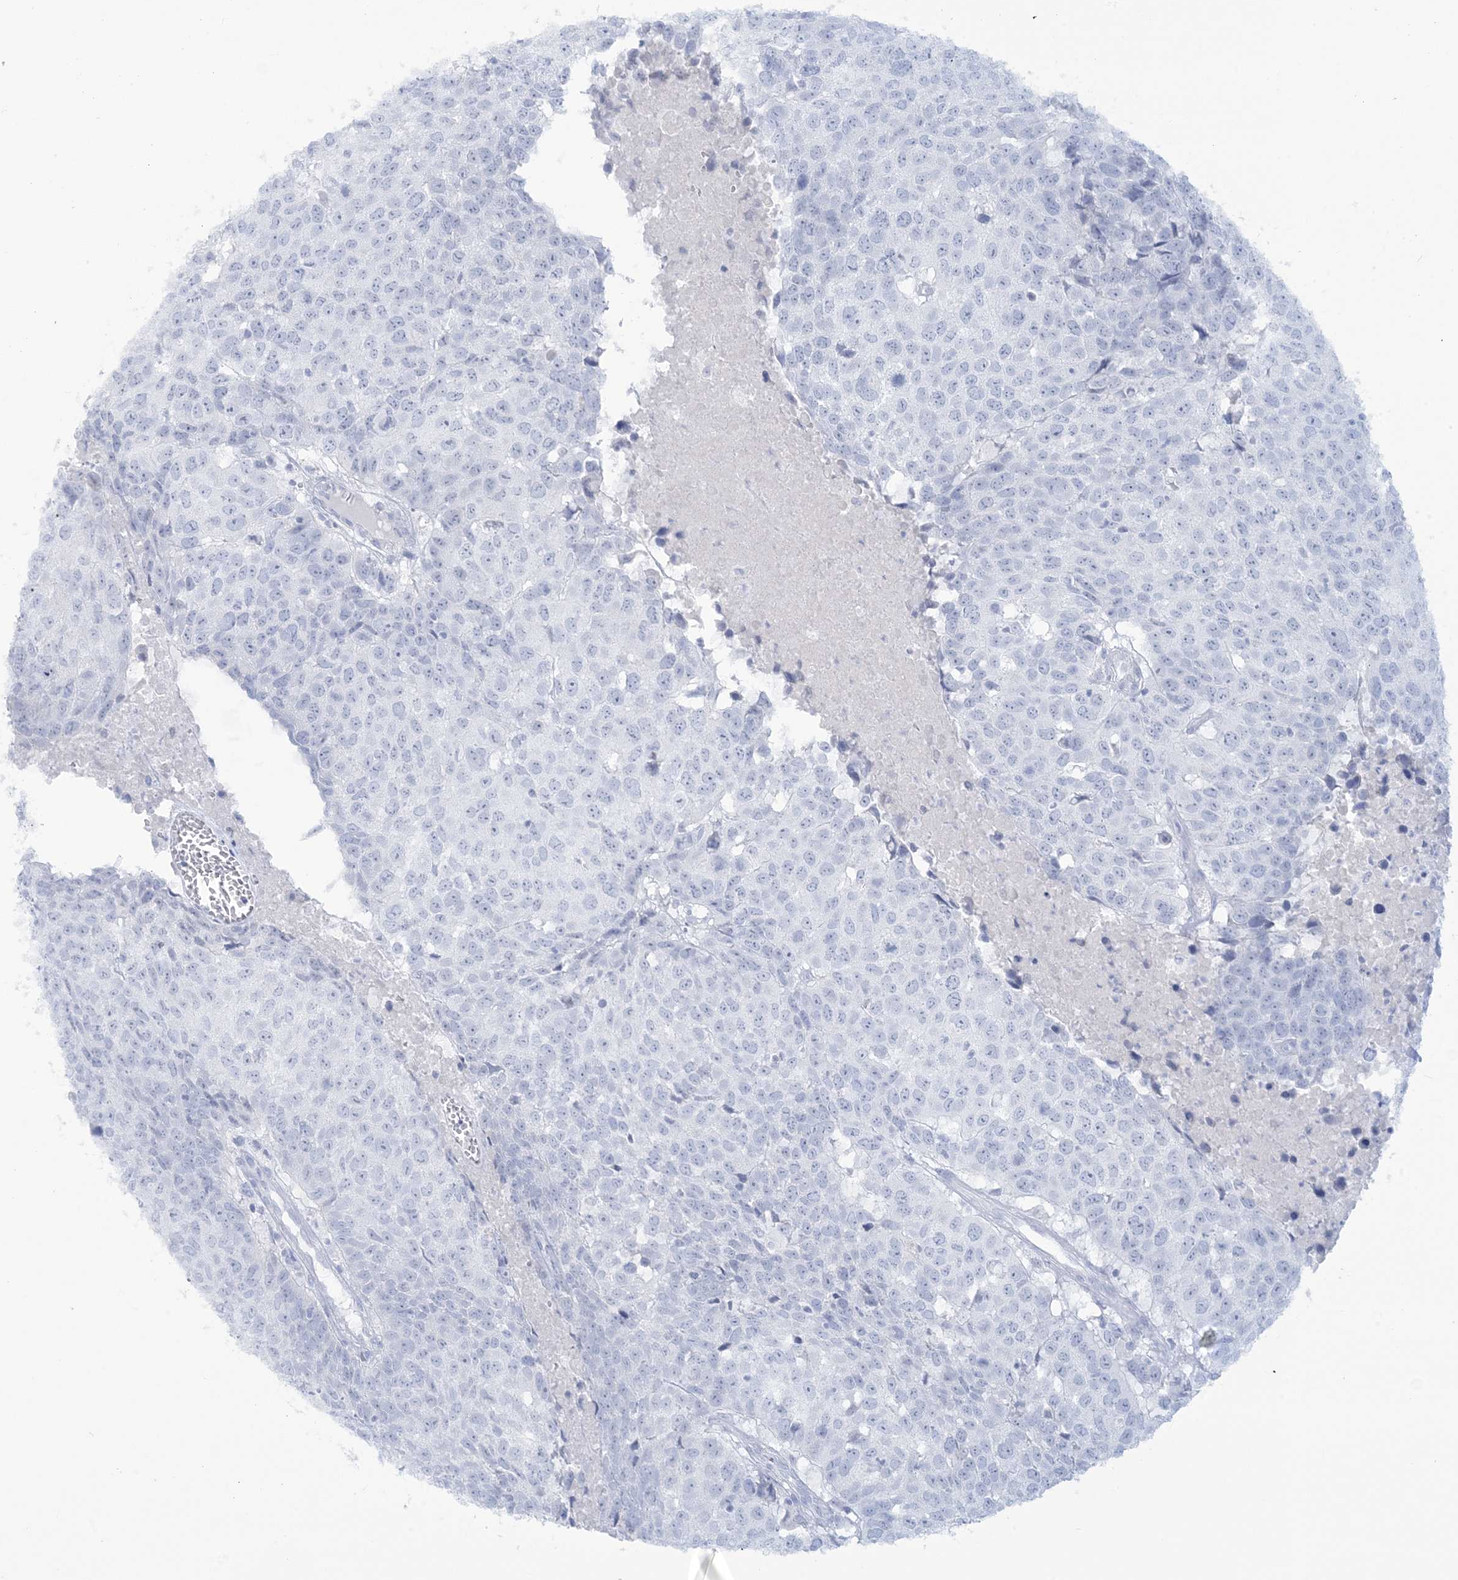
{"staining": {"intensity": "negative", "quantity": "none", "location": "none"}, "tissue": "head and neck cancer", "cell_type": "Tumor cells", "image_type": "cancer", "snomed": [{"axis": "morphology", "description": "Squamous cell carcinoma, NOS"}, {"axis": "topography", "description": "Head-Neck"}], "caption": "IHC micrograph of neoplastic tissue: human head and neck squamous cell carcinoma stained with DAB (3,3'-diaminobenzidine) shows no significant protein staining in tumor cells. (Brightfield microscopy of DAB IHC at high magnification).", "gene": "AGXT", "patient": {"sex": "male", "age": 66}}